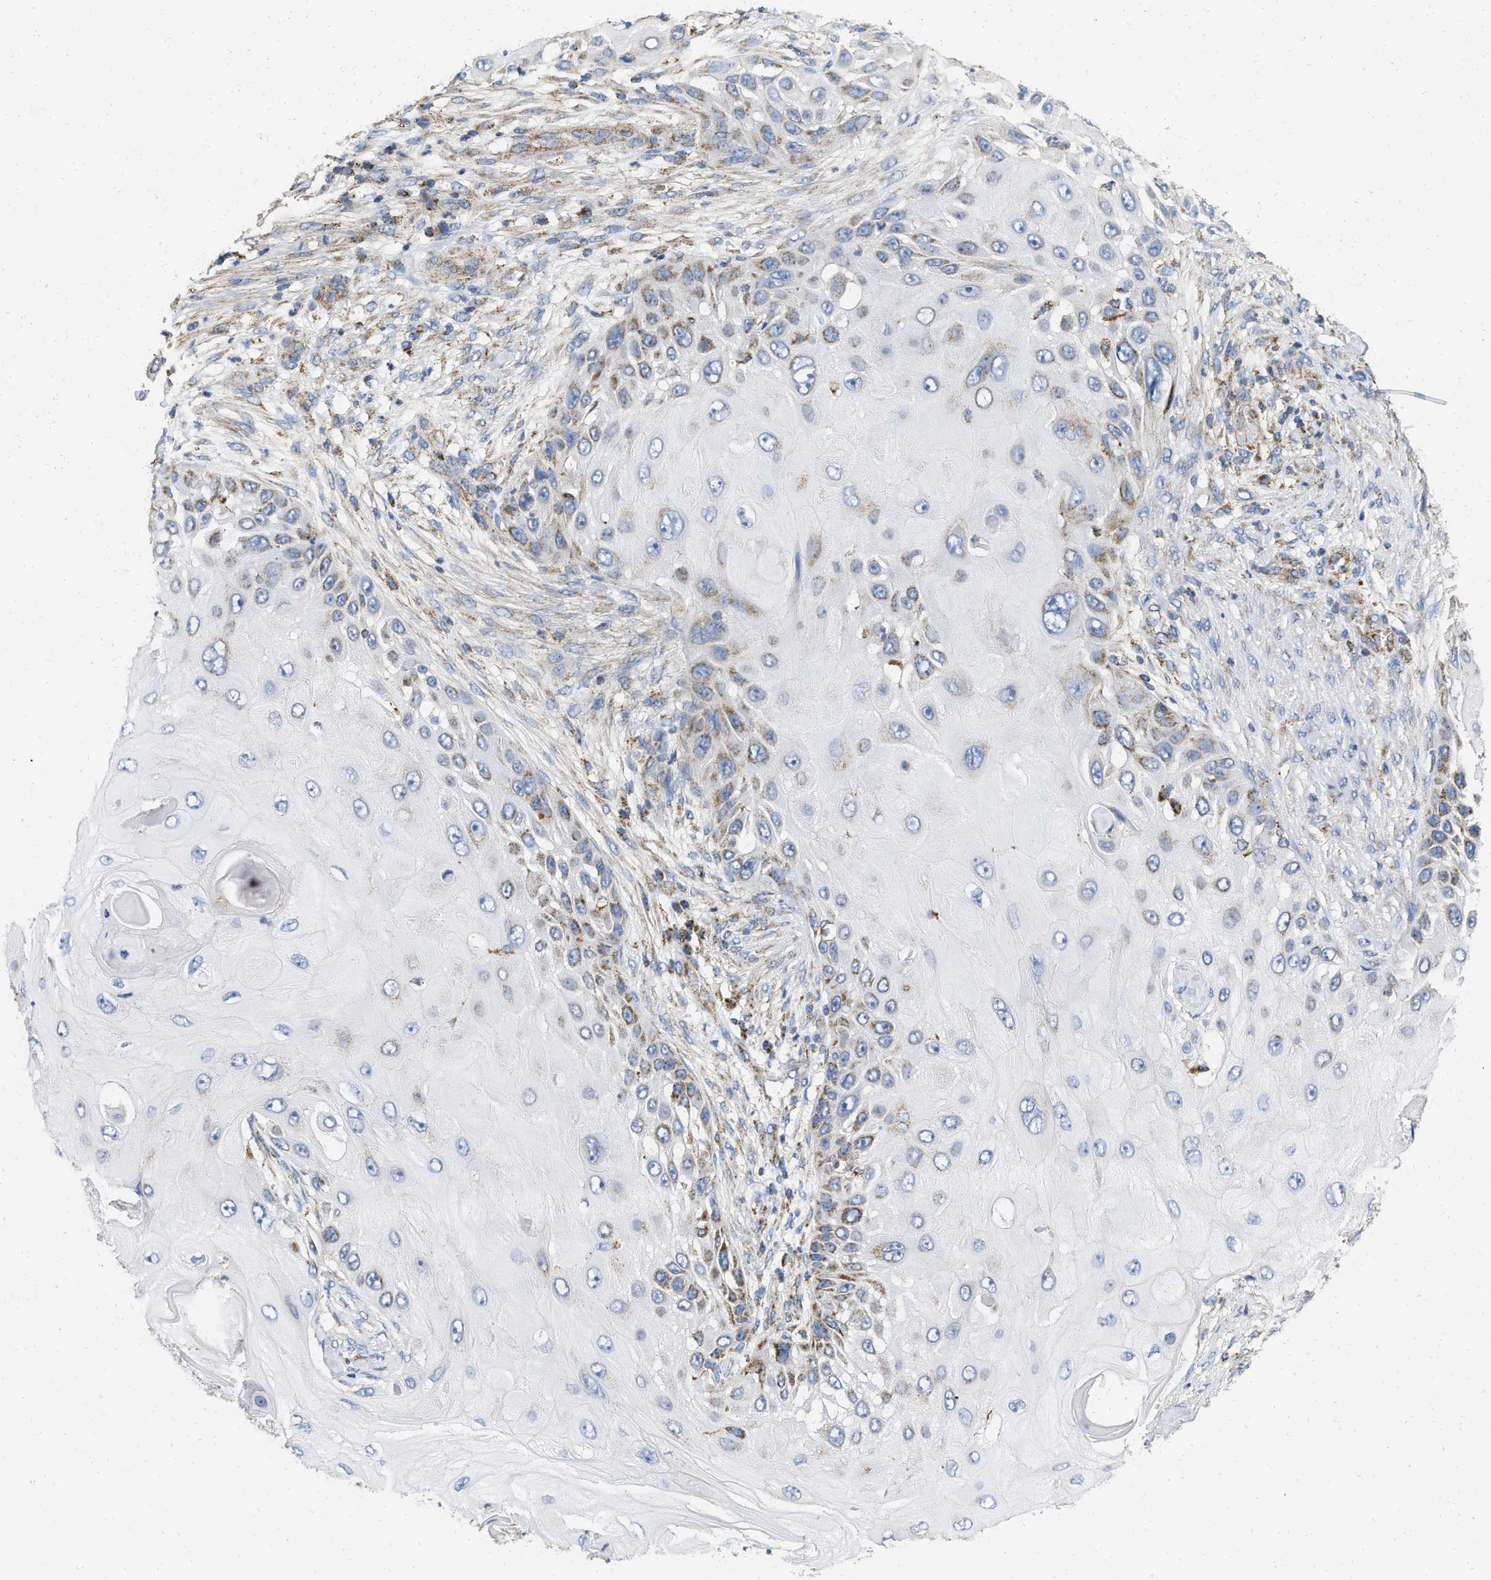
{"staining": {"intensity": "moderate", "quantity": "25%-75%", "location": "cytoplasmic/membranous"}, "tissue": "skin cancer", "cell_type": "Tumor cells", "image_type": "cancer", "snomed": [{"axis": "morphology", "description": "Squamous cell carcinoma, NOS"}, {"axis": "topography", "description": "Skin"}], "caption": "Human squamous cell carcinoma (skin) stained with a brown dye displays moderate cytoplasmic/membranous positive expression in about 25%-75% of tumor cells.", "gene": "GRB10", "patient": {"sex": "female", "age": 44}}